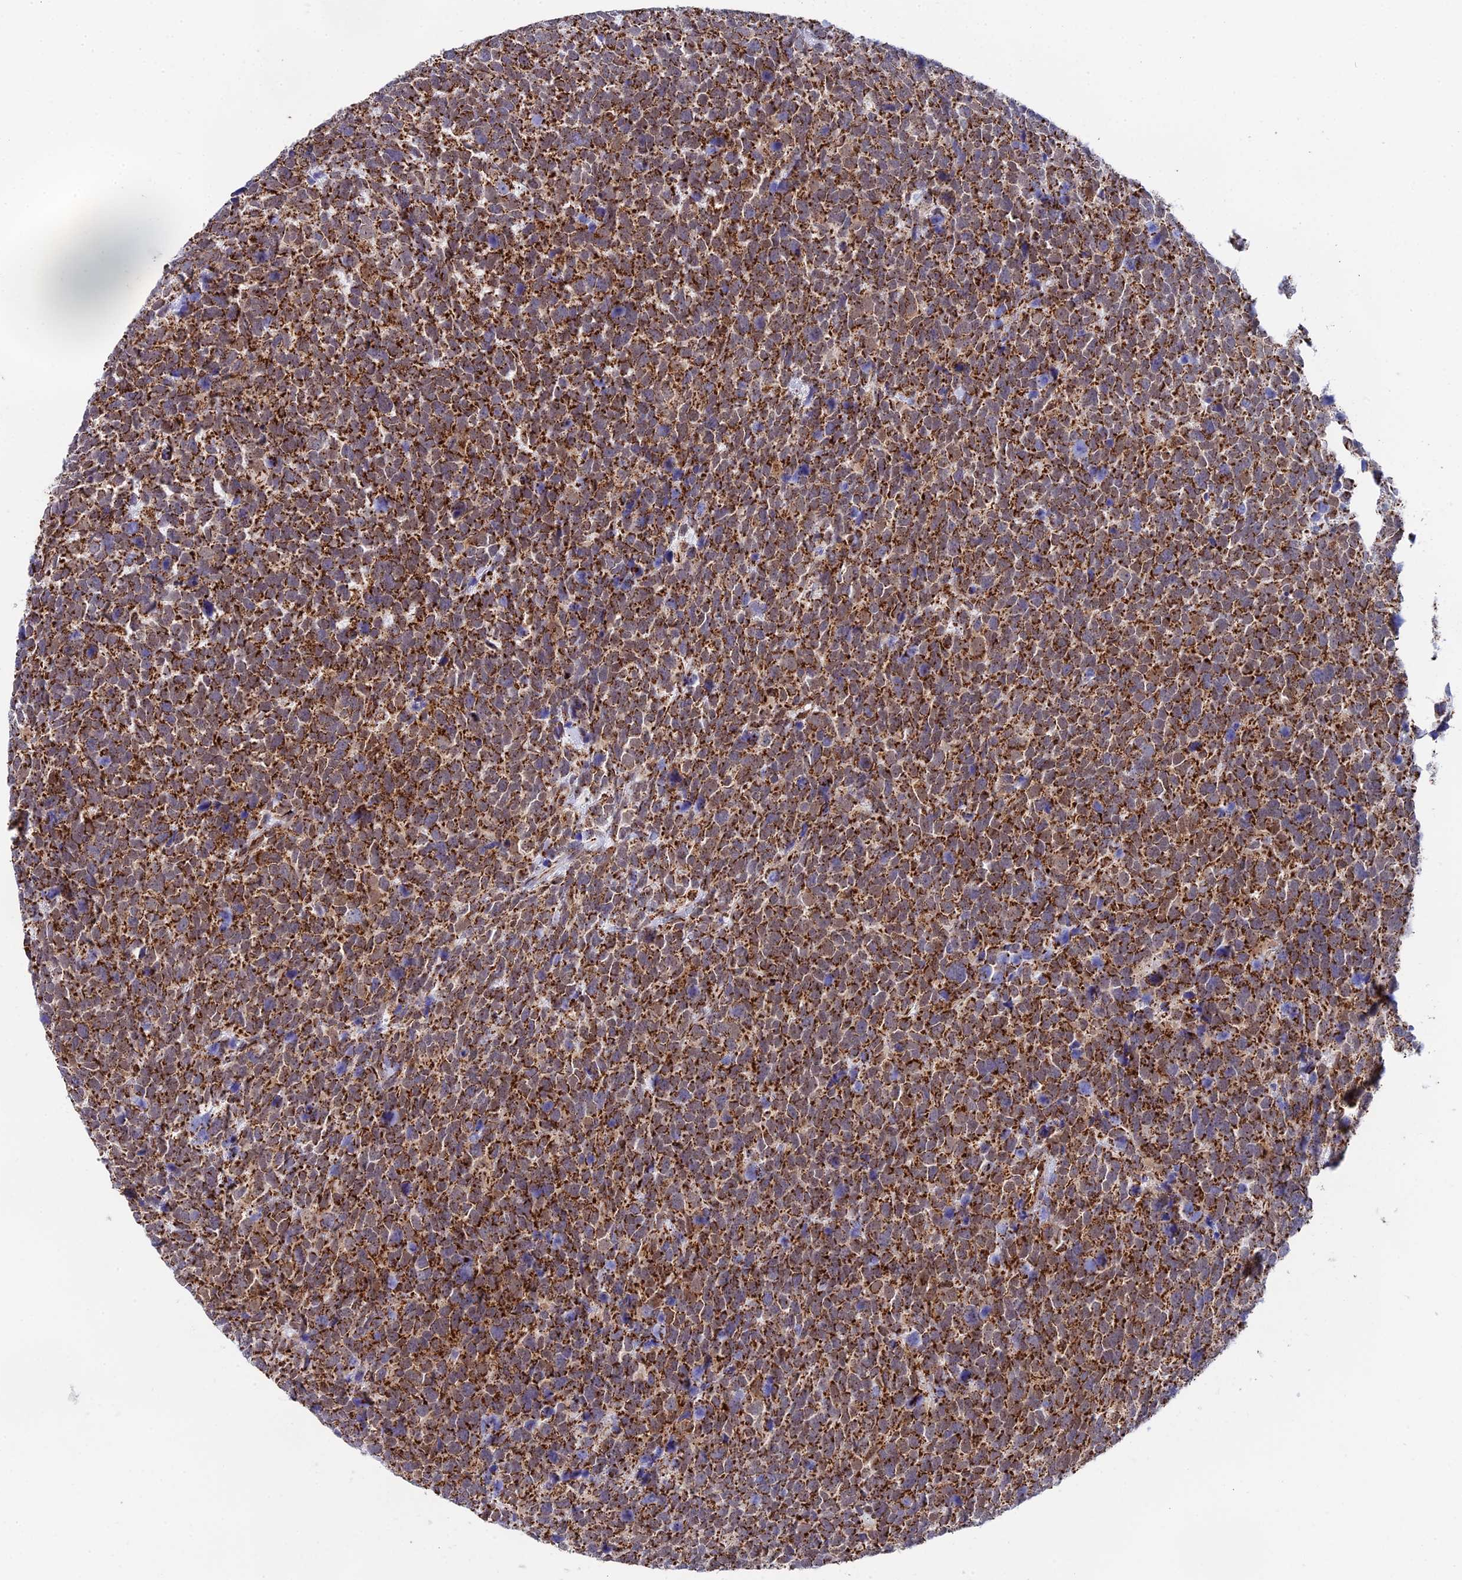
{"staining": {"intensity": "strong", "quantity": ">75%", "location": "cytoplasmic/membranous"}, "tissue": "urothelial cancer", "cell_type": "Tumor cells", "image_type": "cancer", "snomed": [{"axis": "morphology", "description": "Urothelial carcinoma, High grade"}, {"axis": "topography", "description": "Urinary bladder"}], "caption": "DAB (3,3'-diaminobenzidine) immunohistochemical staining of urothelial cancer displays strong cytoplasmic/membranous protein expression in approximately >75% of tumor cells. Immunohistochemistry (ihc) stains the protein of interest in brown and the nuclei are stained blue.", "gene": "CDC16", "patient": {"sex": "female", "age": 82}}